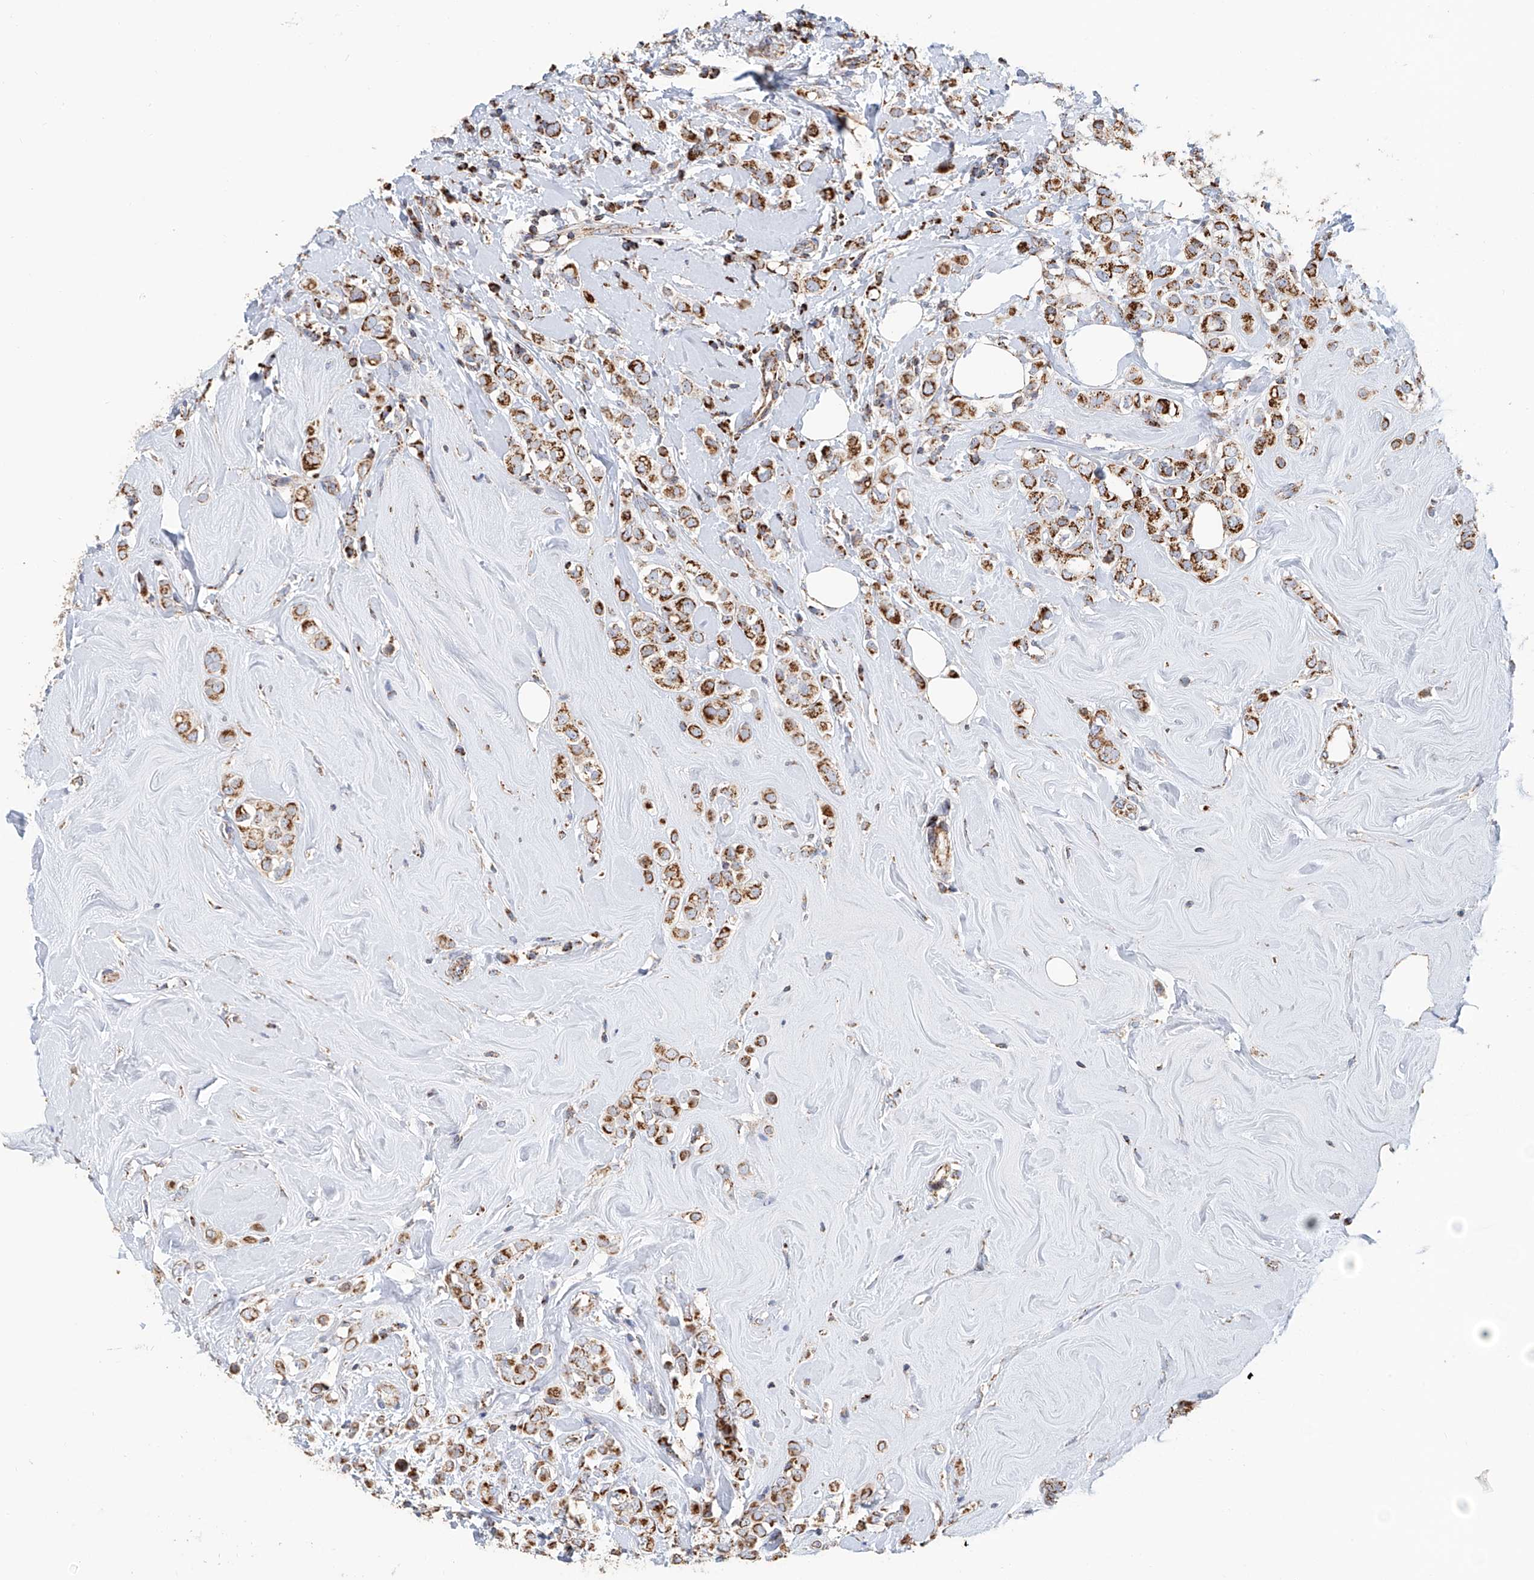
{"staining": {"intensity": "moderate", "quantity": ">75%", "location": "cytoplasmic/membranous"}, "tissue": "breast cancer", "cell_type": "Tumor cells", "image_type": "cancer", "snomed": [{"axis": "morphology", "description": "Lobular carcinoma"}, {"axis": "topography", "description": "Breast"}], "caption": "Immunohistochemistry image of breast lobular carcinoma stained for a protein (brown), which displays medium levels of moderate cytoplasmic/membranous expression in about >75% of tumor cells.", "gene": "MCL1", "patient": {"sex": "female", "age": 47}}